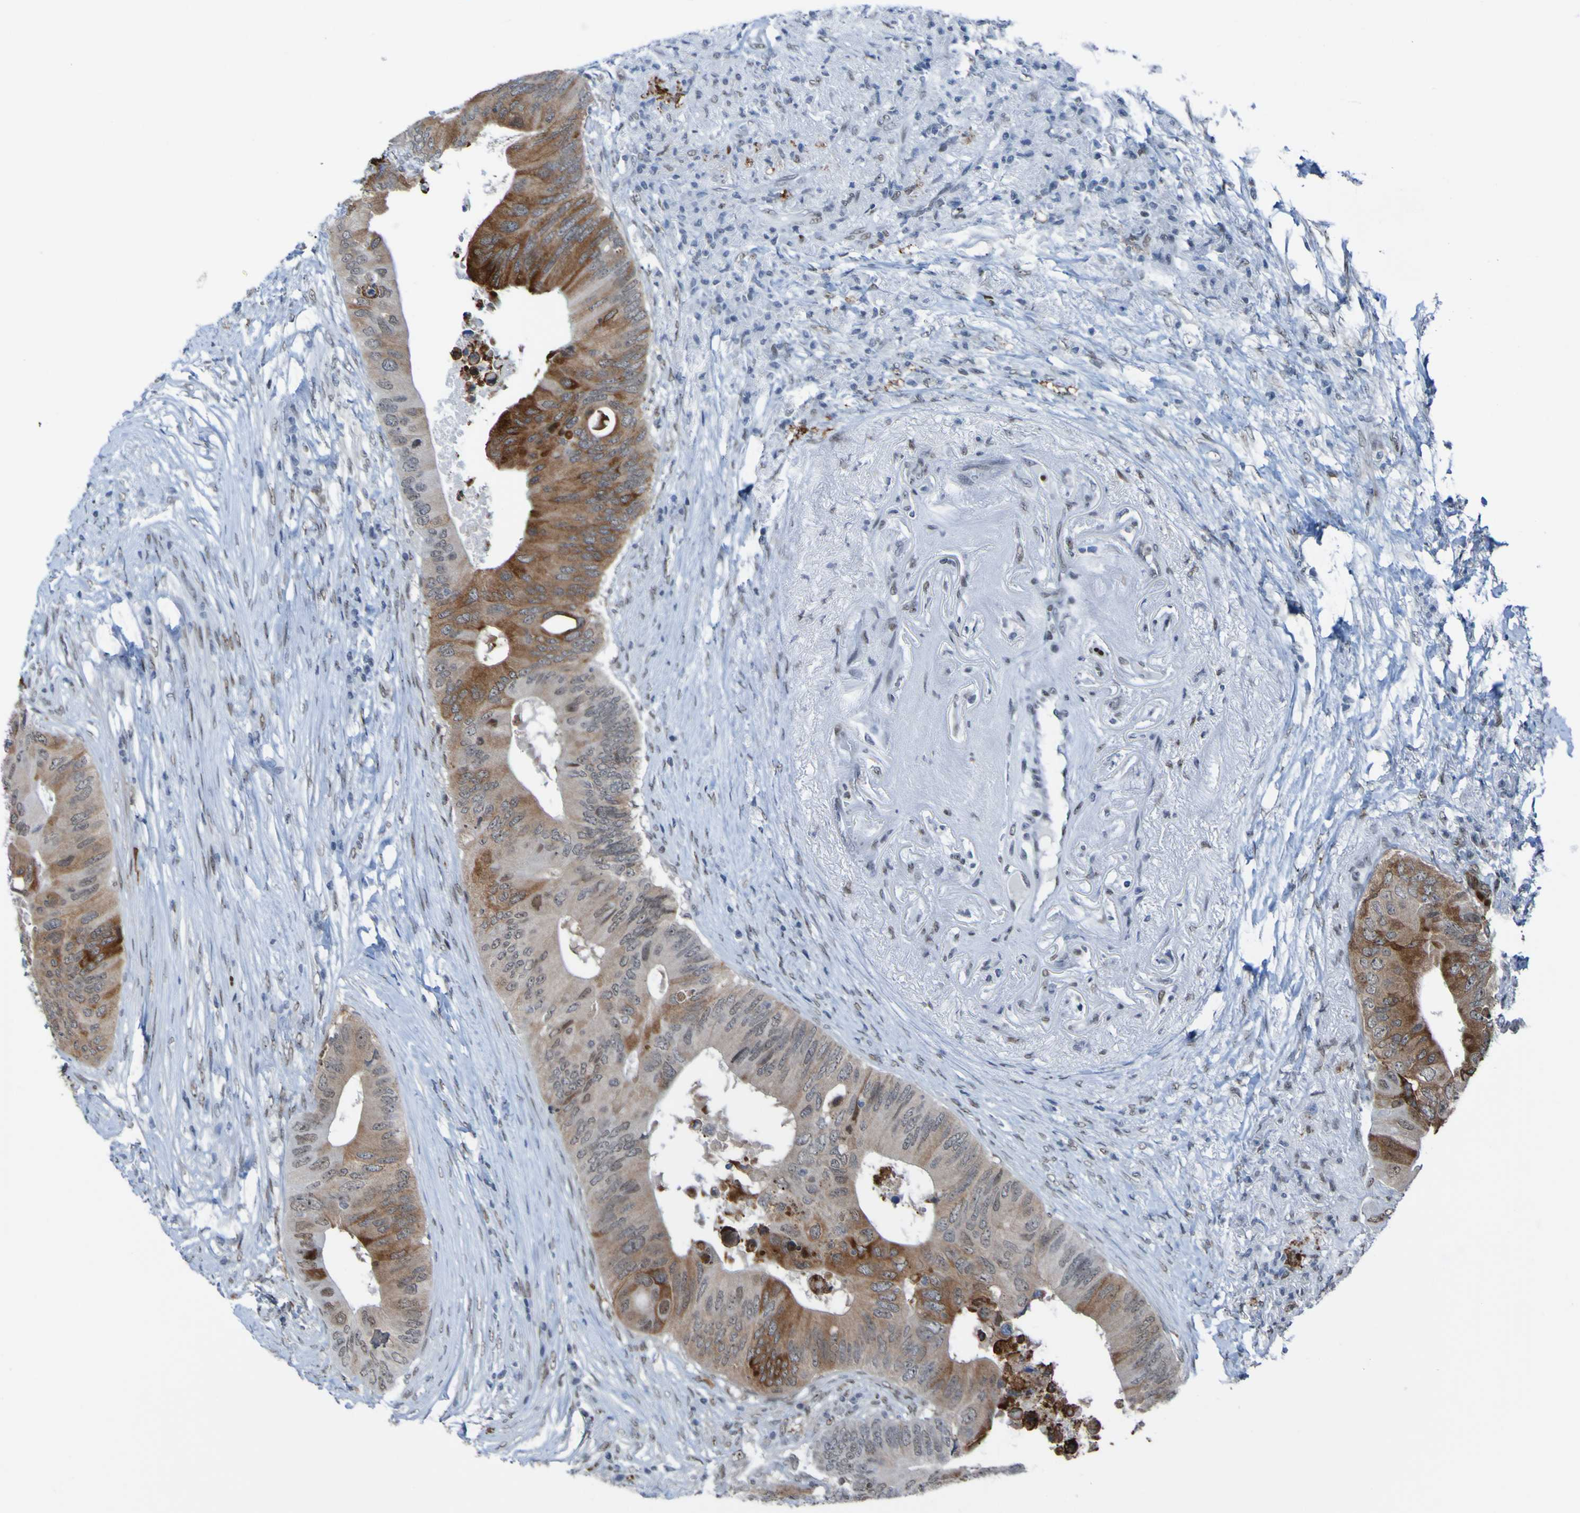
{"staining": {"intensity": "strong", "quantity": "25%-75%", "location": "cytoplasmic/membranous,nuclear"}, "tissue": "colorectal cancer", "cell_type": "Tumor cells", "image_type": "cancer", "snomed": [{"axis": "morphology", "description": "Adenocarcinoma, NOS"}, {"axis": "topography", "description": "Colon"}], "caption": "Brown immunohistochemical staining in human colorectal cancer shows strong cytoplasmic/membranous and nuclear positivity in about 25%-75% of tumor cells. Using DAB (brown) and hematoxylin (blue) stains, captured at high magnification using brightfield microscopy.", "gene": "PHF2", "patient": {"sex": "male", "age": 71}}